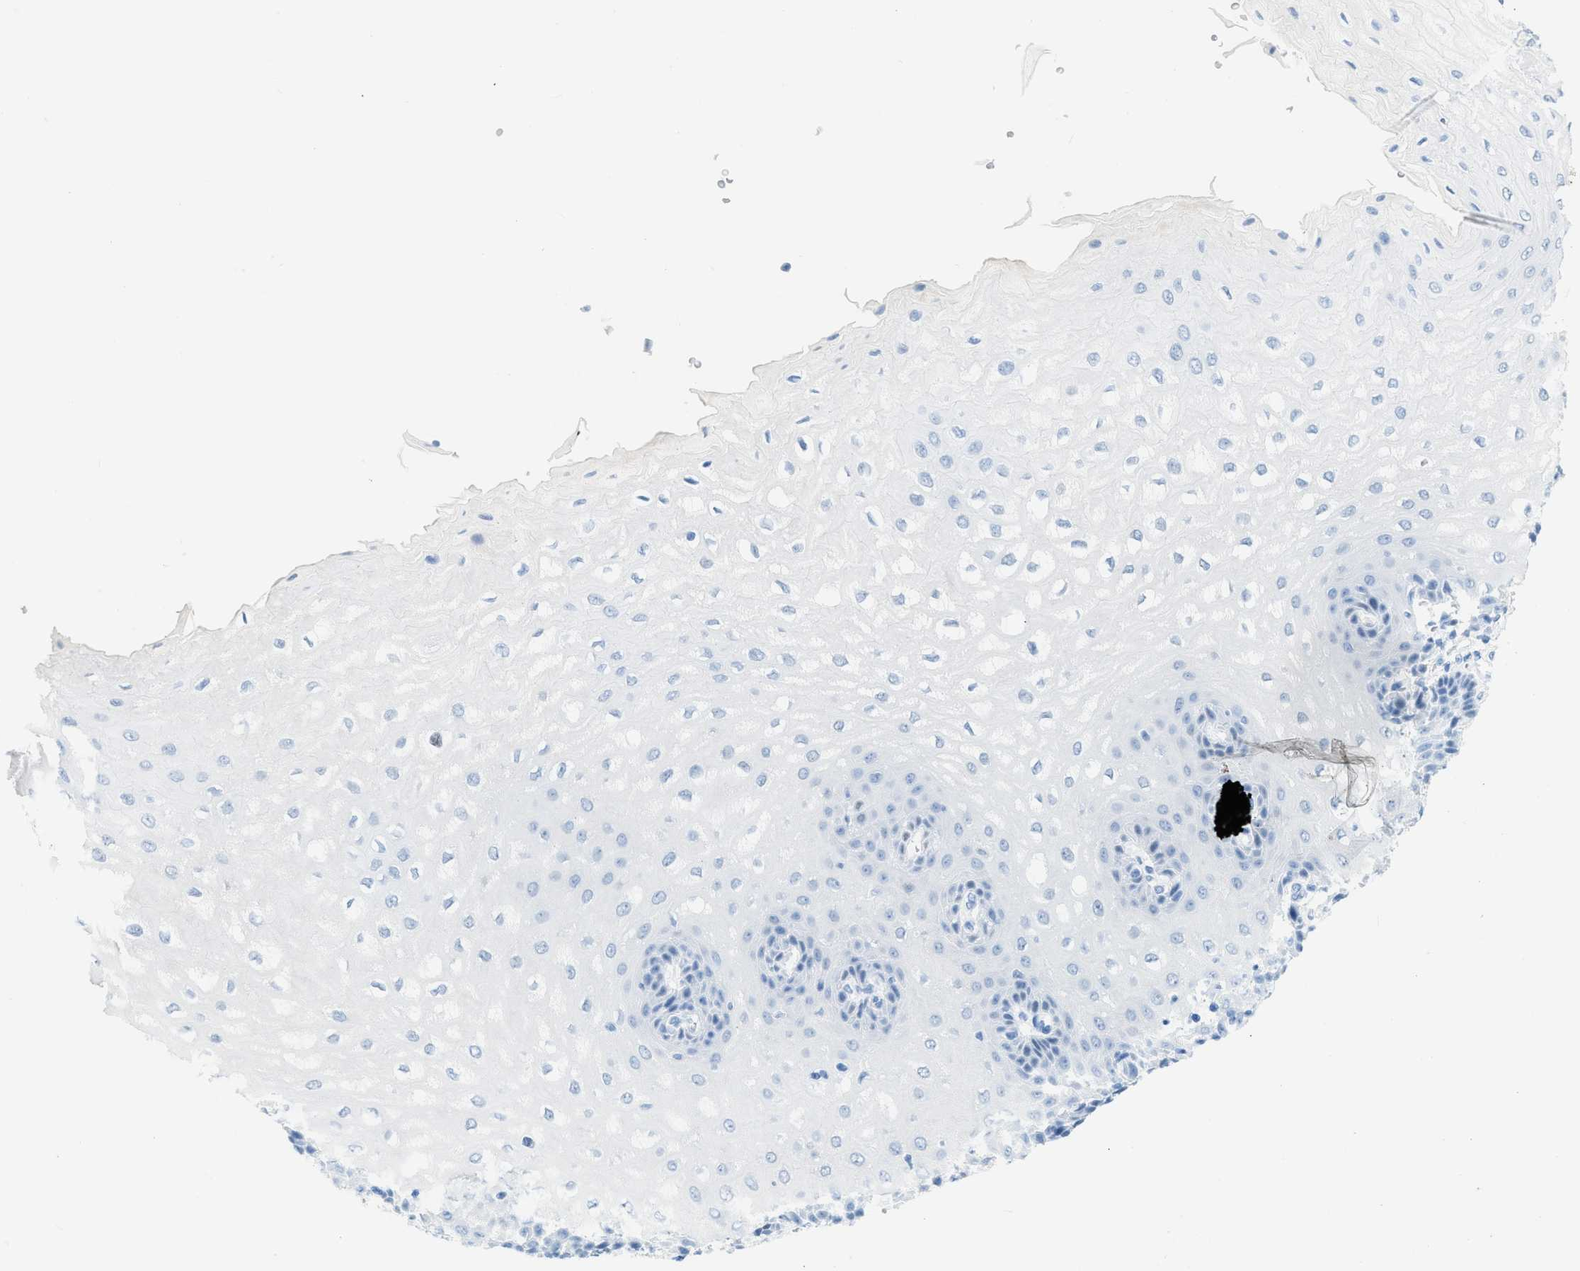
{"staining": {"intensity": "negative", "quantity": "none", "location": "none"}, "tissue": "esophagus", "cell_type": "Squamous epithelial cells", "image_type": "normal", "snomed": [{"axis": "morphology", "description": "Normal tissue, NOS"}, {"axis": "topography", "description": "Esophagus"}], "caption": "Human esophagus stained for a protein using immunohistochemistry (IHC) shows no expression in squamous epithelial cells.", "gene": "DES", "patient": {"sex": "male", "age": 54}}